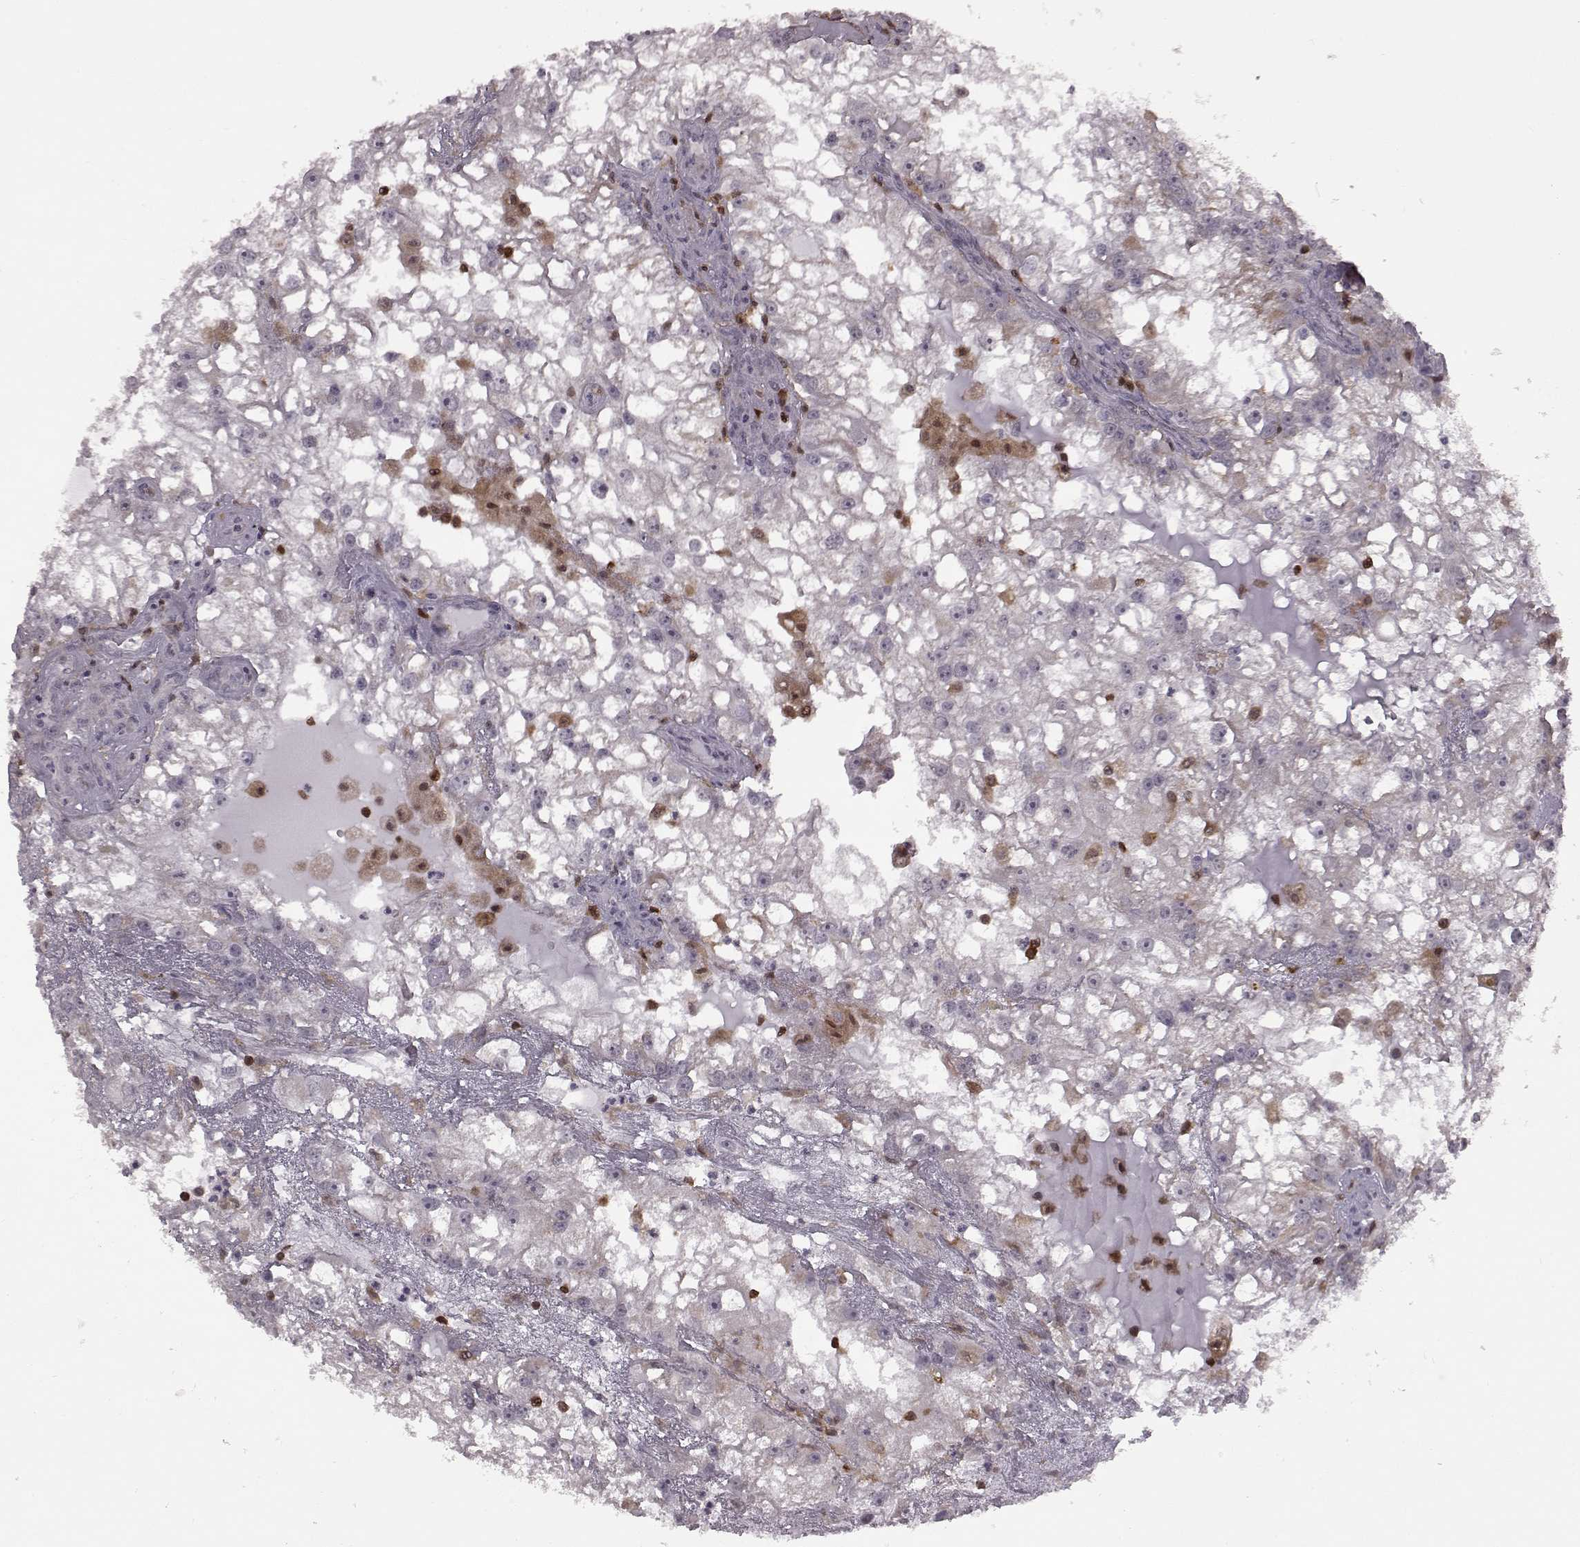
{"staining": {"intensity": "negative", "quantity": "none", "location": "none"}, "tissue": "renal cancer", "cell_type": "Tumor cells", "image_type": "cancer", "snomed": [{"axis": "morphology", "description": "Adenocarcinoma, NOS"}, {"axis": "topography", "description": "Kidney"}], "caption": "This is an immunohistochemistry (IHC) histopathology image of renal cancer (adenocarcinoma). There is no positivity in tumor cells.", "gene": "DOK2", "patient": {"sex": "male", "age": 59}}